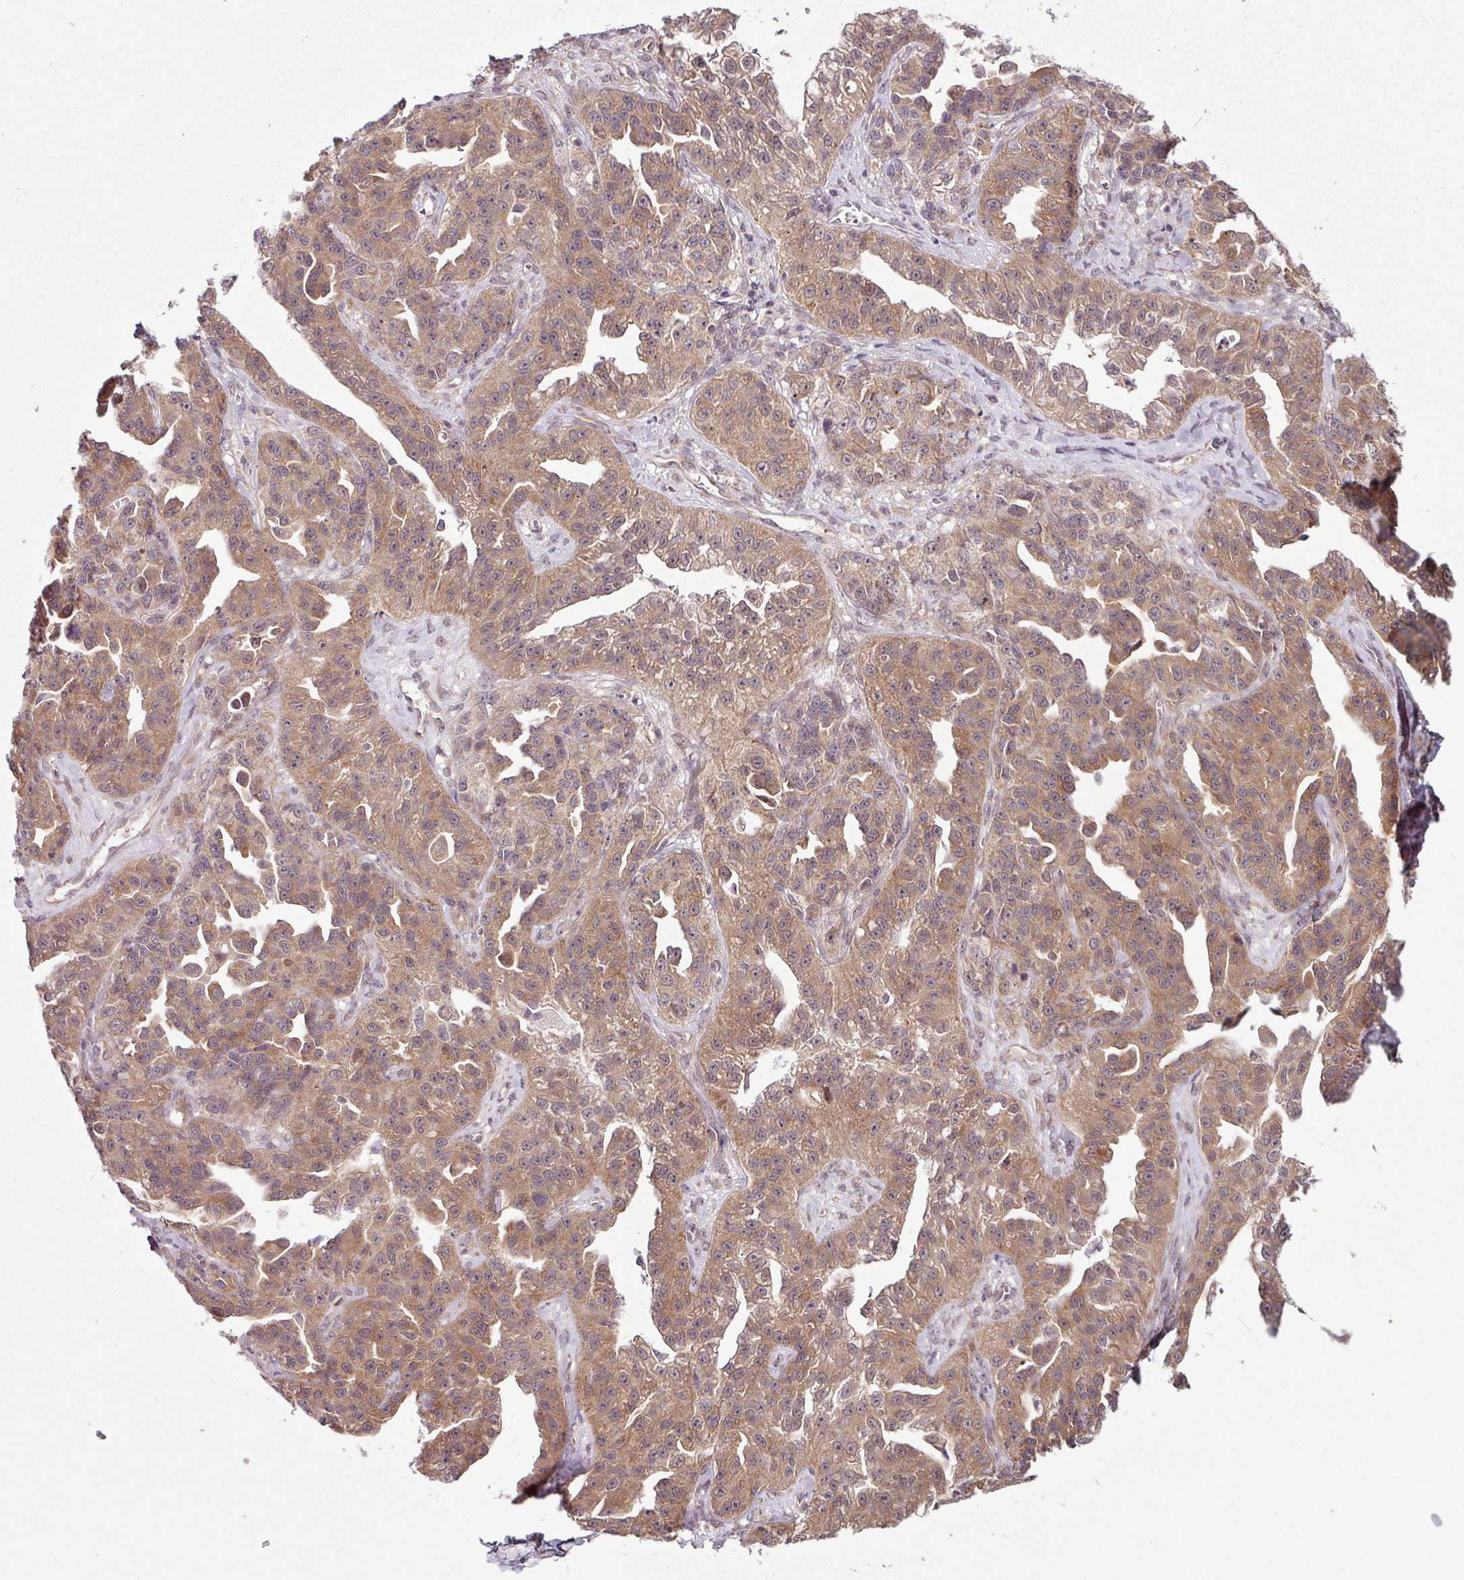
{"staining": {"intensity": "moderate", "quantity": ">75%", "location": "cytoplasmic/membranous"}, "tissue": "ovarian cancer", "cell_type": "Tumor cells", "image_type": "cancer", "snomed": [{"axis": "morphology", "description": "Cystadenocarcinoma, serous, NOS"}, {"axis": "topography", "description": "Ovary"}], "caption": "This photomicrograph demonstrates ovarian cancer (serous cystadenocarcinoma) stained with immunohistochemistry (IHC) to label a protein in brown. The cytoplasmic/membranous of tumor cells show moderate positivity for the protein. Nuclei are counter-stained blue.", "gene": "DERPC", "patient": {"sex": "female", "age": 75}}